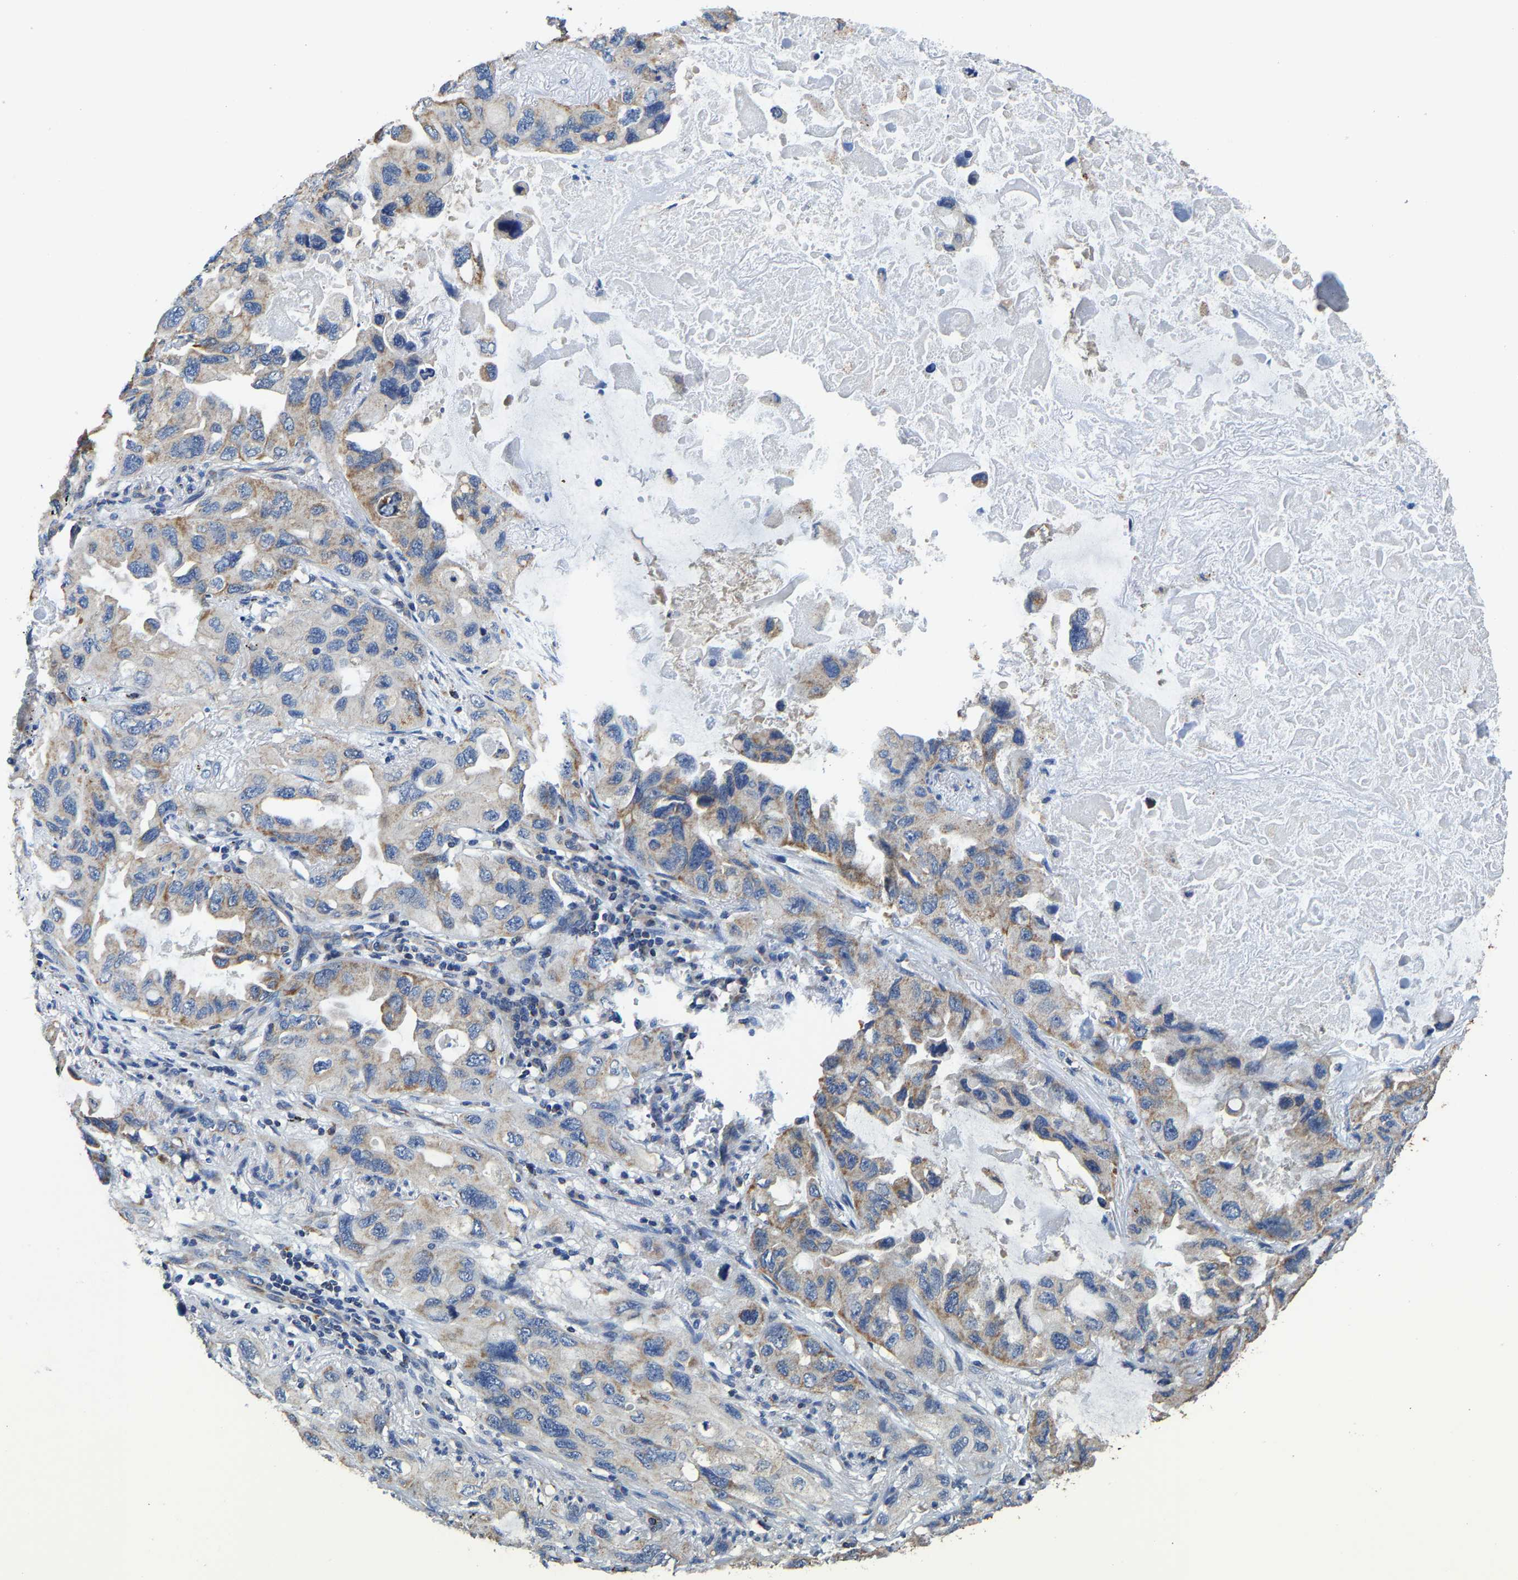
{"staining": {"intensity": "moderate", "quantity": "25%-75%", "location": "cytoplasmic/membranous"}, "tissue": "lung cancer", "cell_type": "Tumor cells", "image_type": "cancer", "snomed": [{"axis": "morphology", "description": "Squamous cell carcinoma, NOS"}, {"axis": "topography", "description": "Lung"}], "caption": "A medium amount of moderate cytoplasmic/membranous expression is present in about 25%-75% of tumor cells in lung cancer tissue. Using DAB (brown) and hematoxylin (blue) stains, captured at high magnification using brightfield microscopy.", "gene": "AGK", "patient": {"sex": "female", "age": 73}}